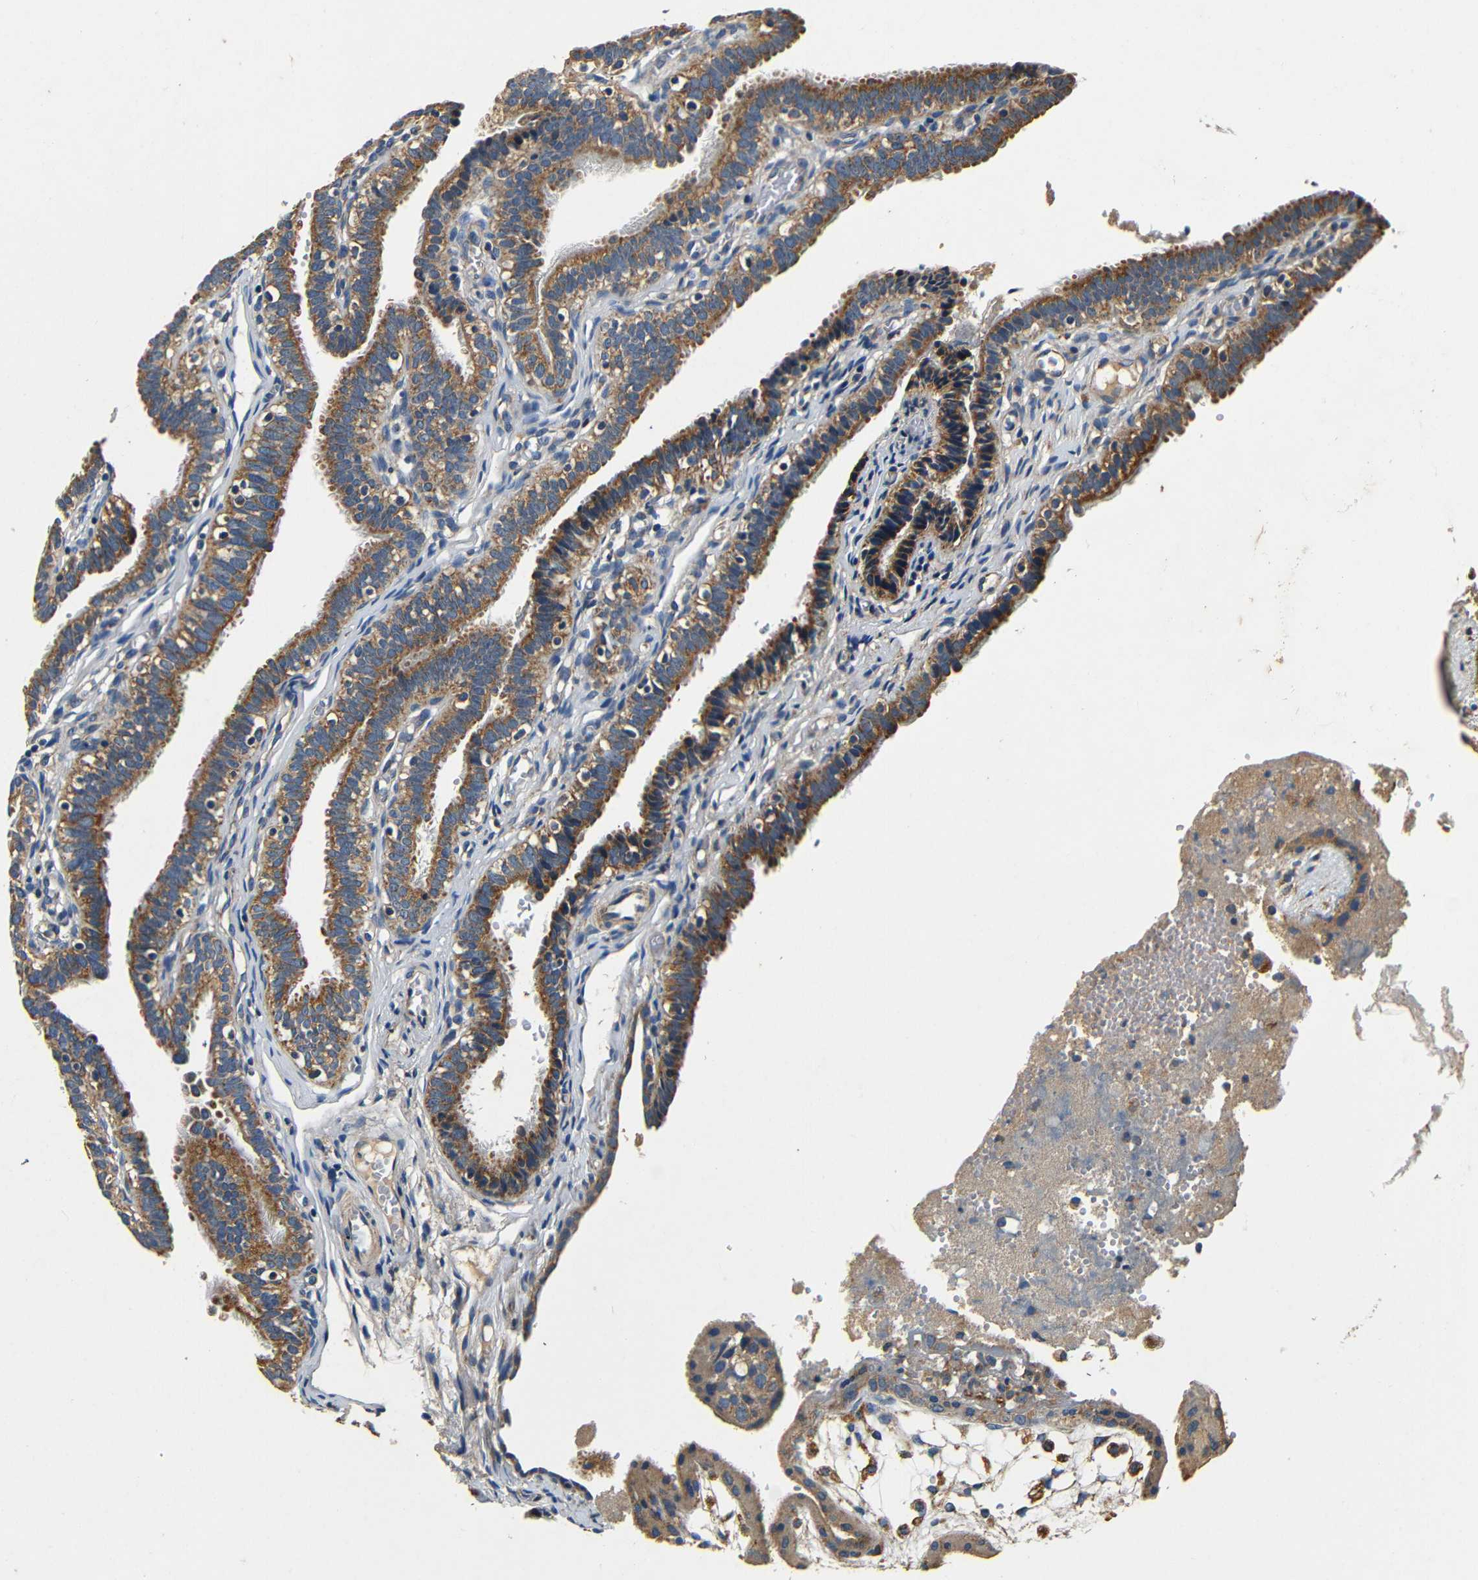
{"staining": {"intensity": "moderate", "quantity": ">75%", "location": "cytoplasmic/membranous"}, "tissue": "fallopian tube", "cell_type": "Glandular cells", "image_type": "normal", "snomed": [{"axis": "morphology", "description": "Normal tissue, NOS"}, {"axis": "topography", "description": "Fallopian tube"}, {"axis": "topography", "description": "Placenta"}], "caption": "Glandular cells display moderate cytoplasmic/membranous expression in approximately >75% of cells in normal fallopian tube.", "gene": "MTX1", "patient": {"sex": "female", "age": 34}}